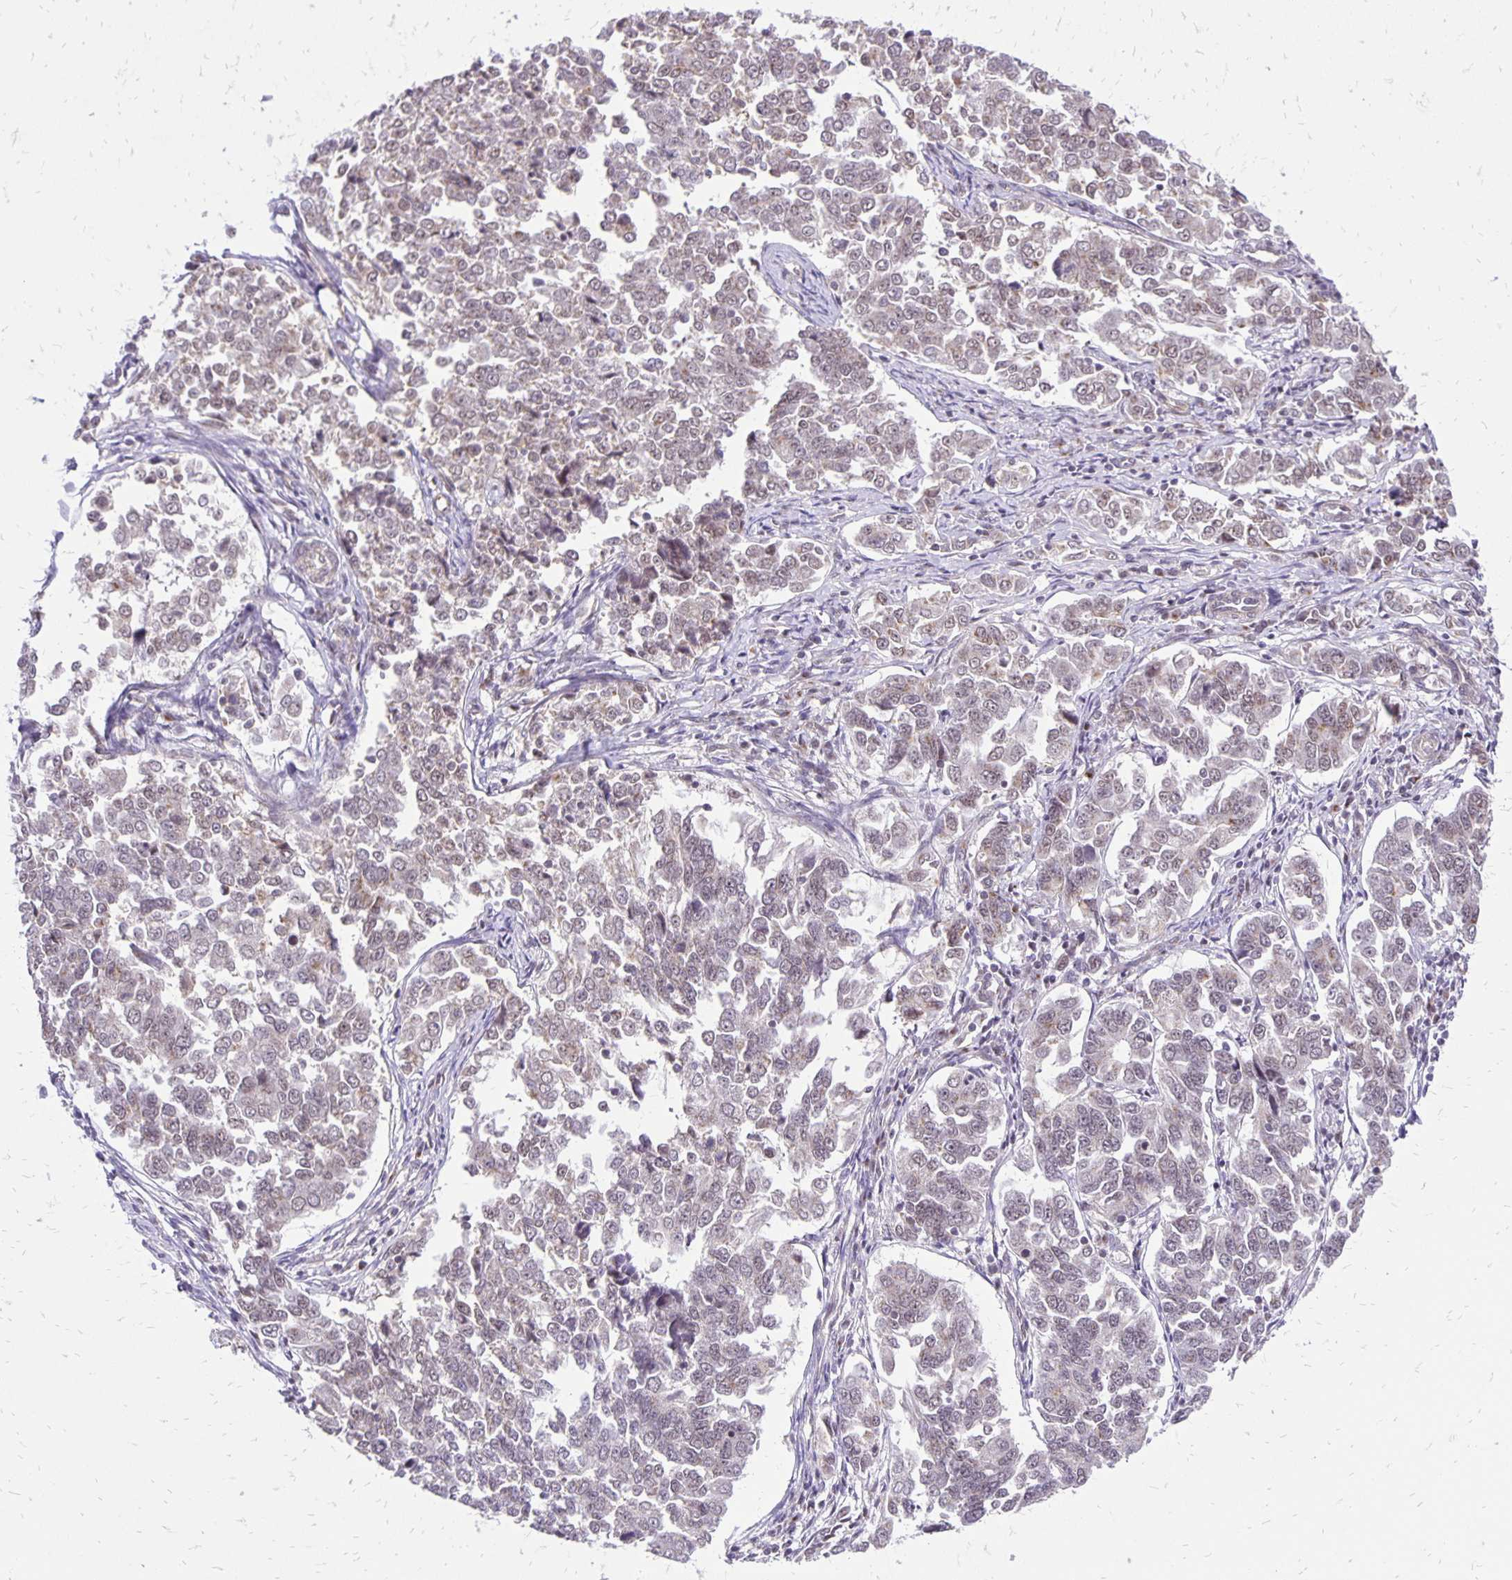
{"staining": {"intensity": "negative", "quantity": "none", "location": "none"}, "tissue": "endometrial cancer", "cell_type": "Tumor cells", "image_type": "cancer", "snomed": [{"axis": "morphology", "description": "Adenocarcinoma, NOS"}, {"axis": "topography", "description": "Endometrium"}], "caption": "Tumor cells are negative for protein expression in human adenocarcinoma (endometrial).", "gene": "GOLGA5", "patient": {"sex": "female", "age": 43}}